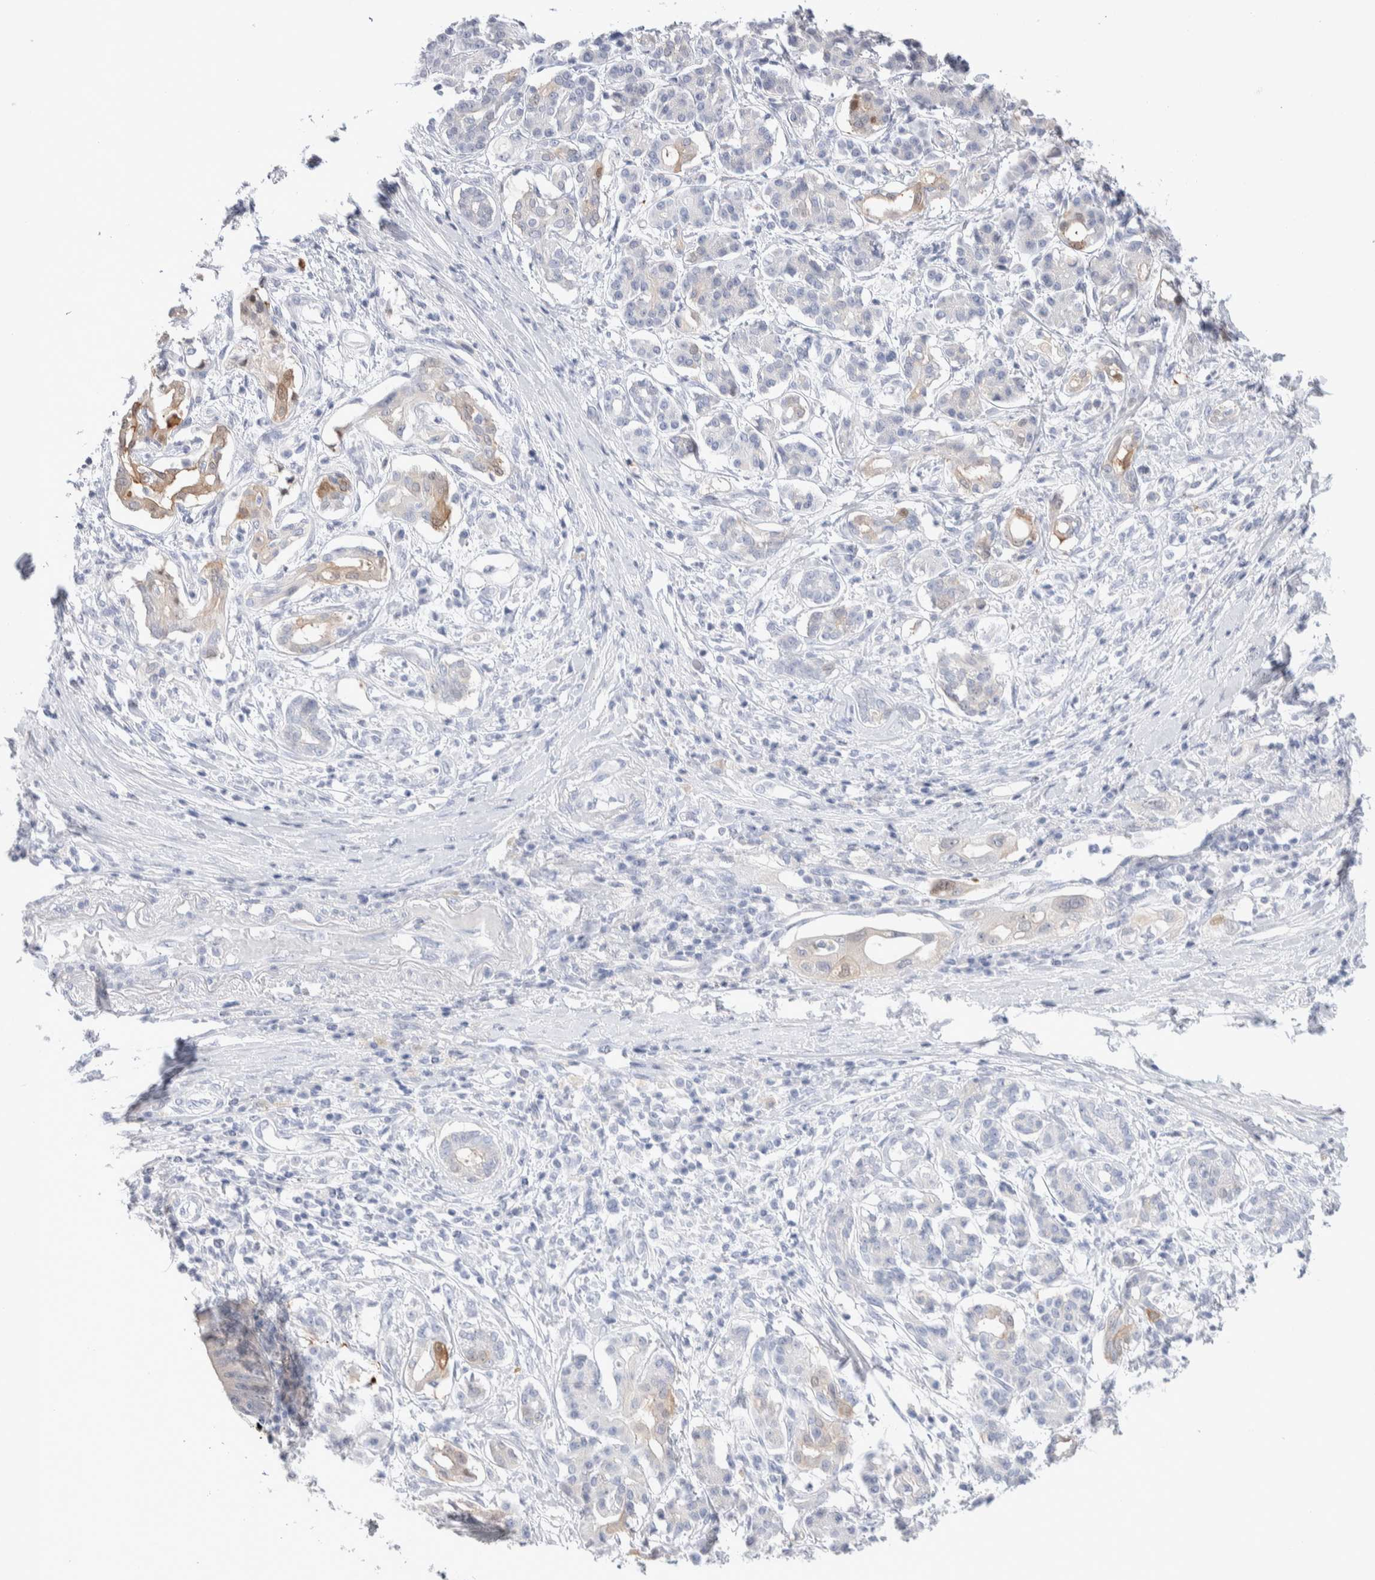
{"staining": {"intensity": "weak", "quantity": "<25%", "location": "cytoplasmic/membranous"}, "tissue": "pancreatic cancer", "cell_type": "Tumor cells", "image_type": "cancer", "snomed": [{"axis": "morphology", "description": "Adenocarcinoma, NOS"}, {"axis": "topography", "description": "Pancreas"}], "caption": "An immunohistochemistry (IHC) photomicrograph of pancreatic adenocarcinoma is shown. There is no staining in tumor cells of pancreatic adenocarcinoma.", "gene": "GDA", "patient": {"sex": "female", "age": 56}}